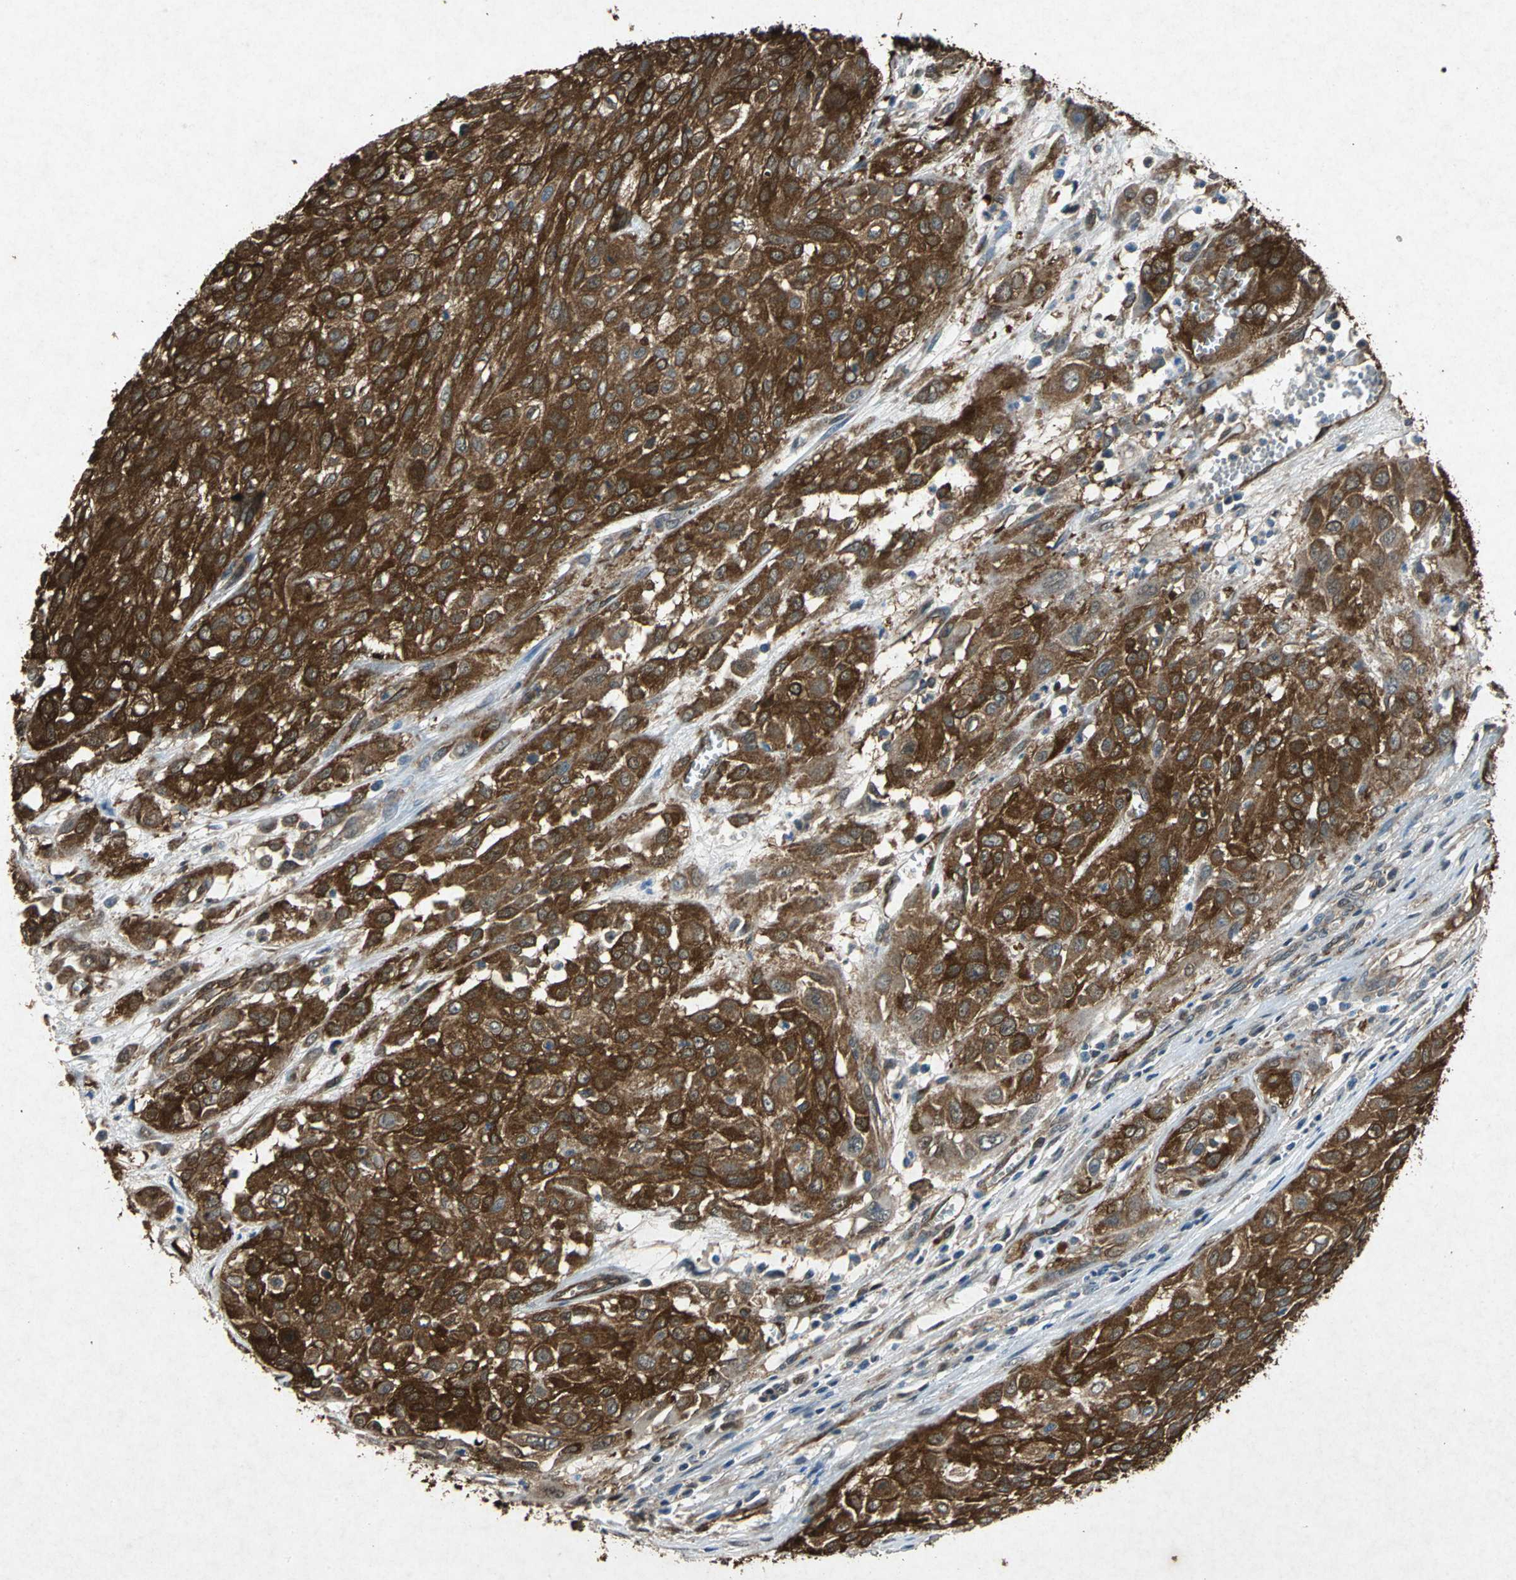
{"staining": {"intensity": "strong", "quantity": ">75%", "location": "cytoplasmic/membranous"}, "tissue": "urothelial cancer", "cell_type": "Tumor cells", "image_type": "cancer", "snomed": [{"axis": "morphology", "description": "Urothelial carcinoma, High grade"}, {"axis": "topography", "description": "Urinary bladder"}], "caption": "This image exhibits immunohistochemistry (IHC) staining of urothelial carcinoma (high-grade), with high strong cytoplasmic/membranous expression in approximately >75% of tumor cells.", "gene": "HSP90AB1", "patient": {"sex": "male", "age": 57}}